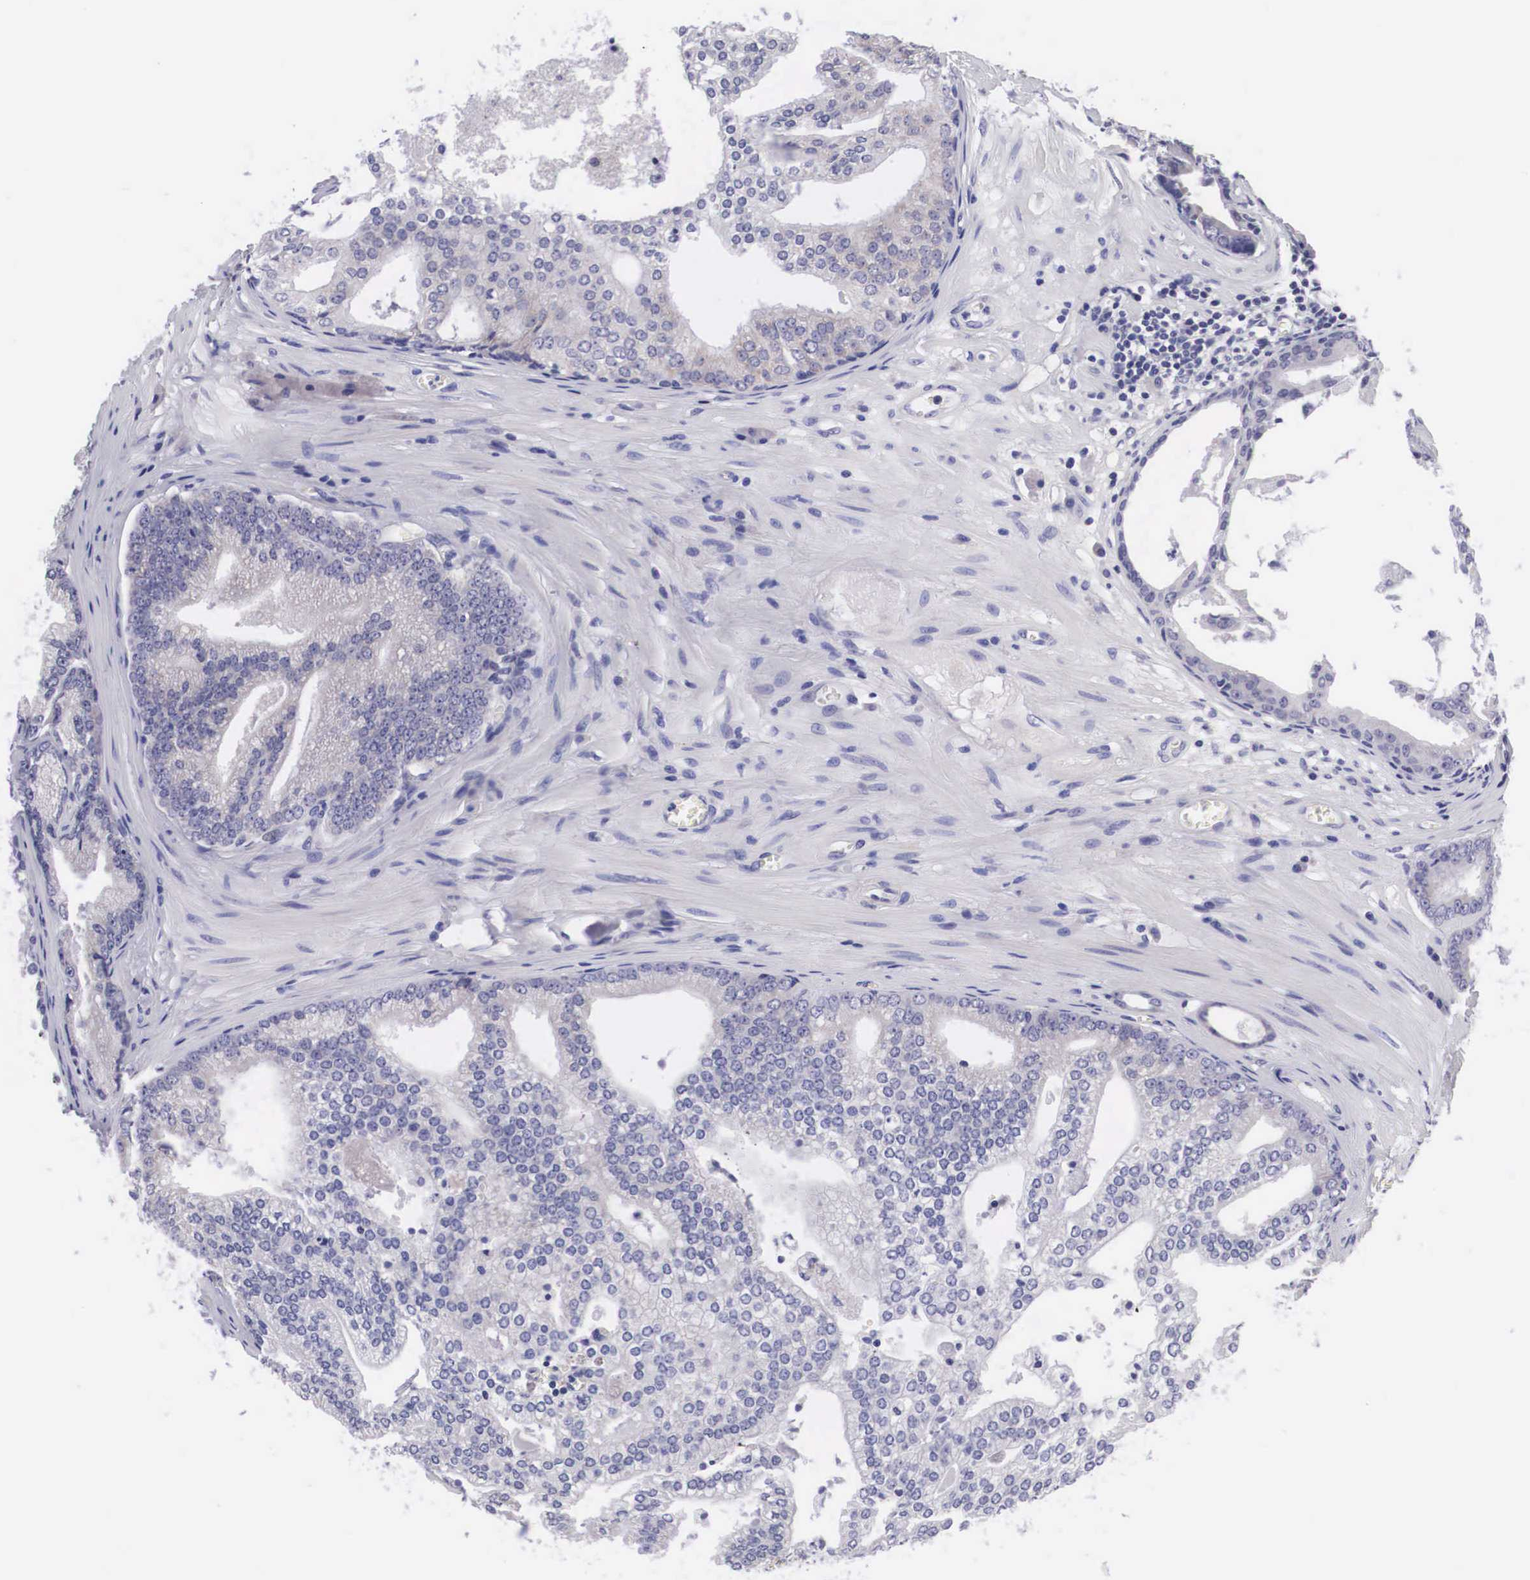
{"staining": {"intensity": "weak", "quantity": "<25%", "location": "cytoplasmic/membranous"}, "tissue": "prostate cancer", "cell_type": "Tumor cells", "image_type": "cancer", "snomed": [{"axis": "morphology", "description": "Adenocarcinoma, High grade"}, {"axis": "topography", "description": "Prostate"}], "caption": "High magnification brightfield microscopy of prostate cancer stained with DAB (brown) and counterstained with hematoxylin (blue): tumor cells show no significant positivity. (Brightfield microscopy of DAB IHC at high magnification).", "gene": "SOX11", "patient": {"sex": "male", "age": 56}}